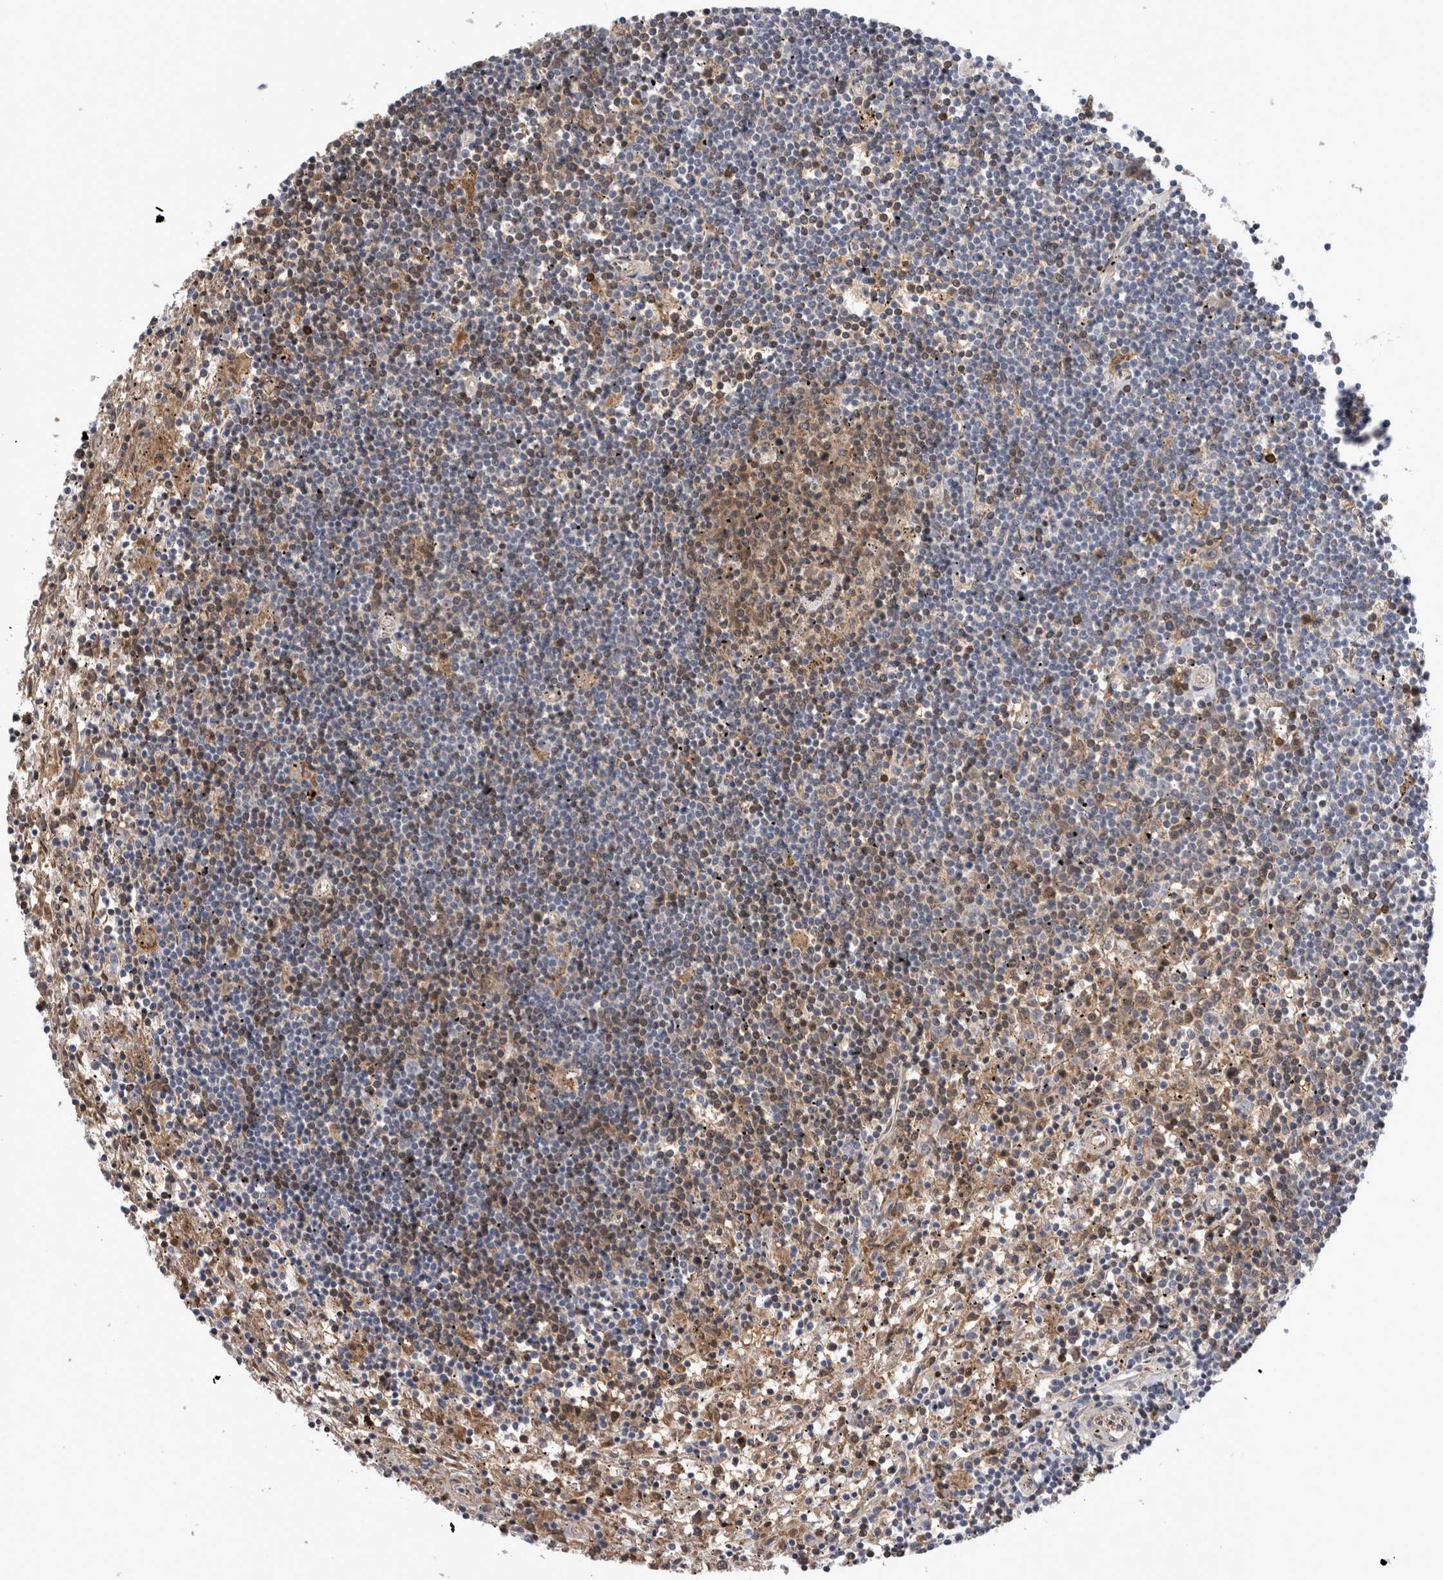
{"staining": {"intensity": "weak", "quantity": "<25%", "location": "nuclear"}, "tissue": "lymphoma", "cell_type": "Tumor cells", "image_type": "cancer", "snomed": [{"axis": "morphology", "description": "Malignant lymphoma, non-Hodgkin's type, Low grade"}, {"axis": "topography", "description": "Spleen"}], "caption": "An immunohistochemistry image of malignant lymphoma, non-Hodgkin's type (low-grade) is shown. There is no staining in tumor cells of malignant lymphoma, non-Hodgkin's type (low-grade).", "gene": "PEBP4", "patient": {"sex": "male", "age": 76}}